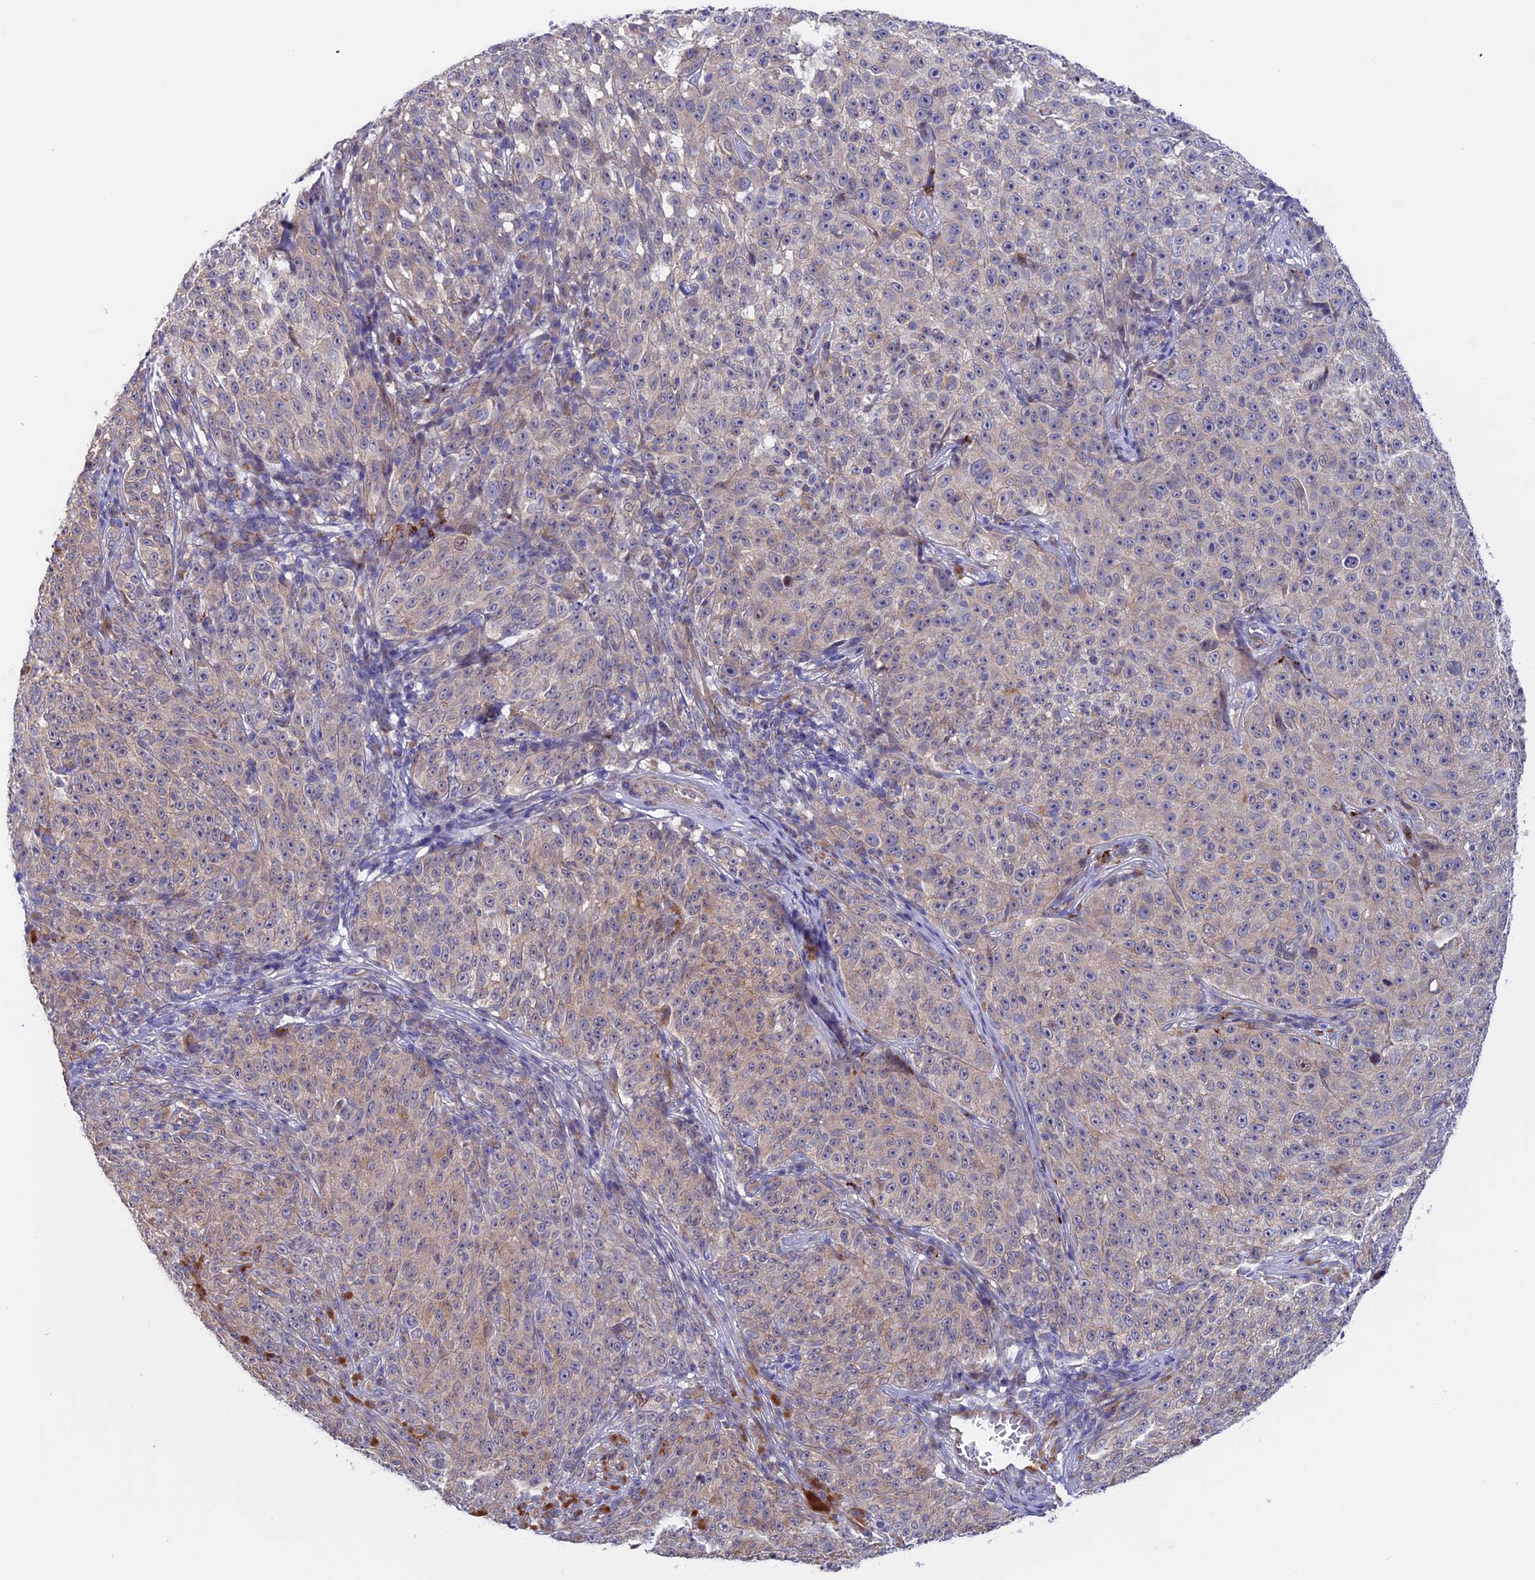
{"staining": {"intensity": "weak", "quantity": "<25%", "location": "cytoplasmic/membranous"}, "tissue": "melanoma", "cell_type": "Tumor cells", "image_type": "cancer", "snomed": [{"axis": "morphology", "description": "Malignant melanoma, NOS"}, {"axis": "topography", "description": "Skin"}], "caption": "Tumor cells show no significant positivity in melanoma. (Brightfield microscopy of DAB (3,3'-diaminobenzidine) IHC at high magnification).", "gene": "ETFDH", "patient": {"sex": "female", "age": 82}}